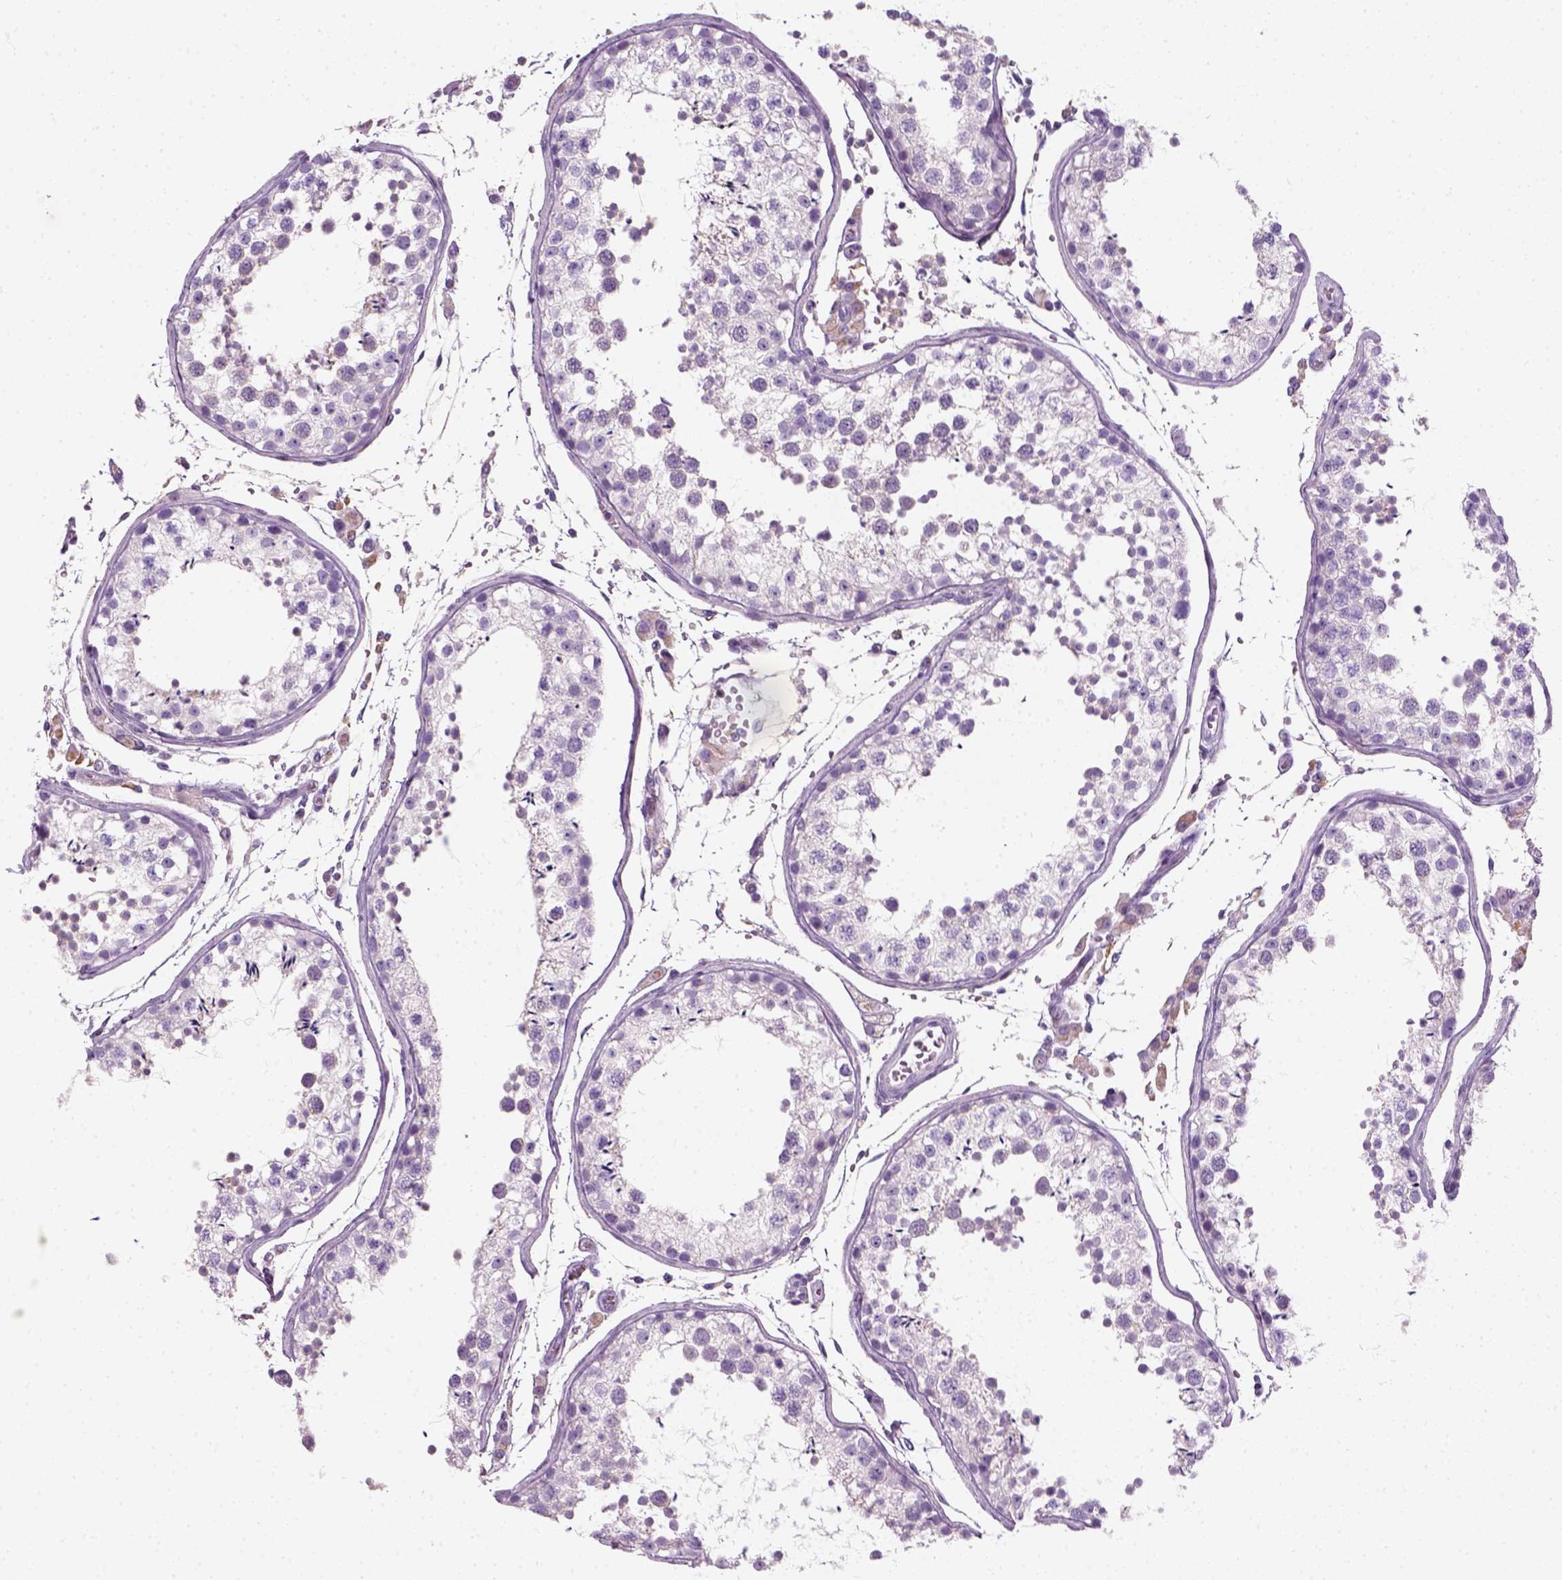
{"staining": {"intensity": "negative", "quantity": "none", "location": "none"}, "tissue": "testis", "cell_type": "Cells in seminiferous ducts", "image_type": "normal", "snomed": [{"axis": "morphology", "description": "Normal tissue, NOS"}, {"axis": "topography", "description": "Testis"}], "caption": "This is an immunohistochemistry photomicrograph of unremarkable testis. There is no expression in cells in seminiferous ducts.", "gene": "SLC12A5", "patient": {"sex": "male", "age": 29}}